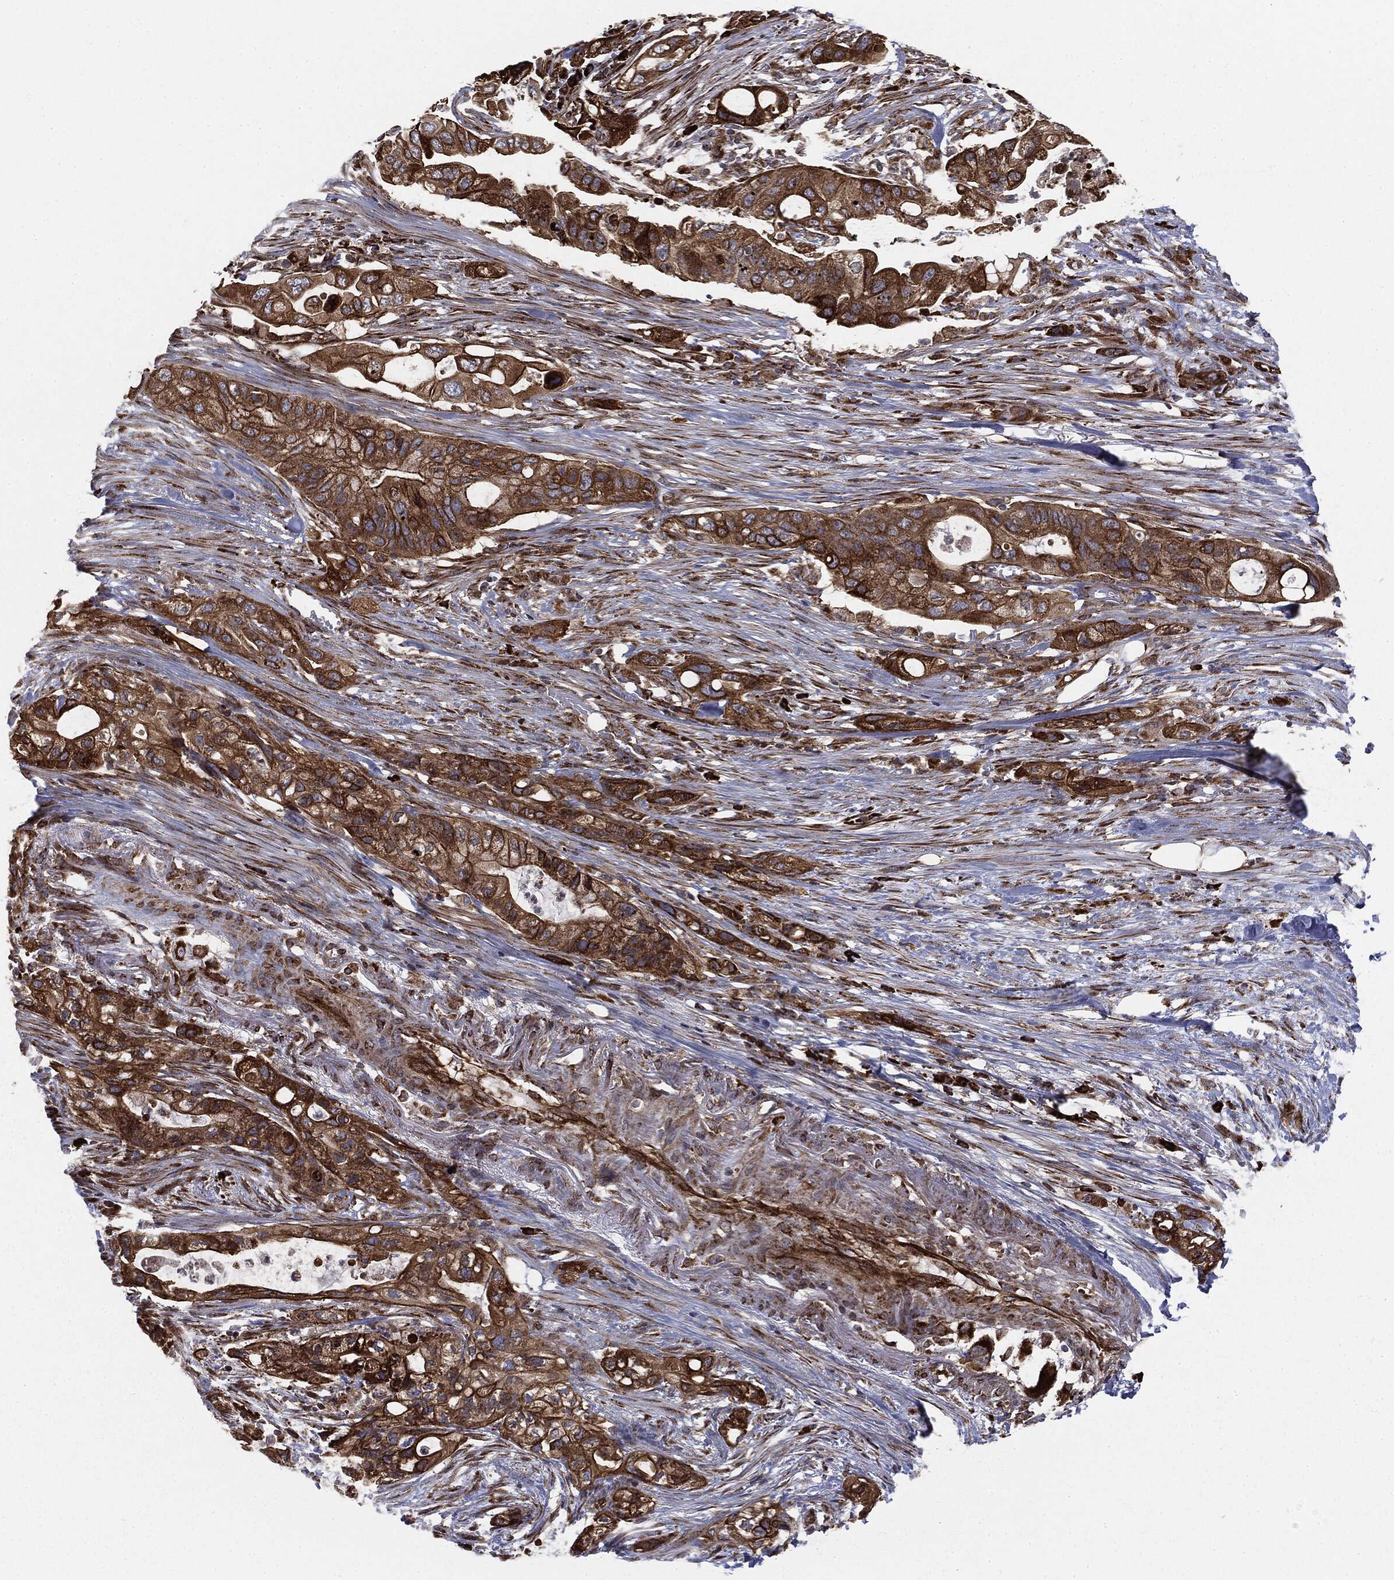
{"staining": {"intensity": "strong", "quantity": ">75%", "location": "cytoplasmic/membranous"}, "tissue": "pancreatic cancer", "cell_type": "Tumor cells", "image_type": "cancer", "snomed": [{"axis": "morphology", "description": "Adenocarcinoma, NOS"}, {"axis": "topography", "description": "Pancreas"}], "caption": "Strong cytoplasmic/membranous protein staining is present in approximately >75% of tumor cells in pancreatic adenocarcinoma.", "gene": "CYLD", "patient": {"sex": "female", "age": 72}}